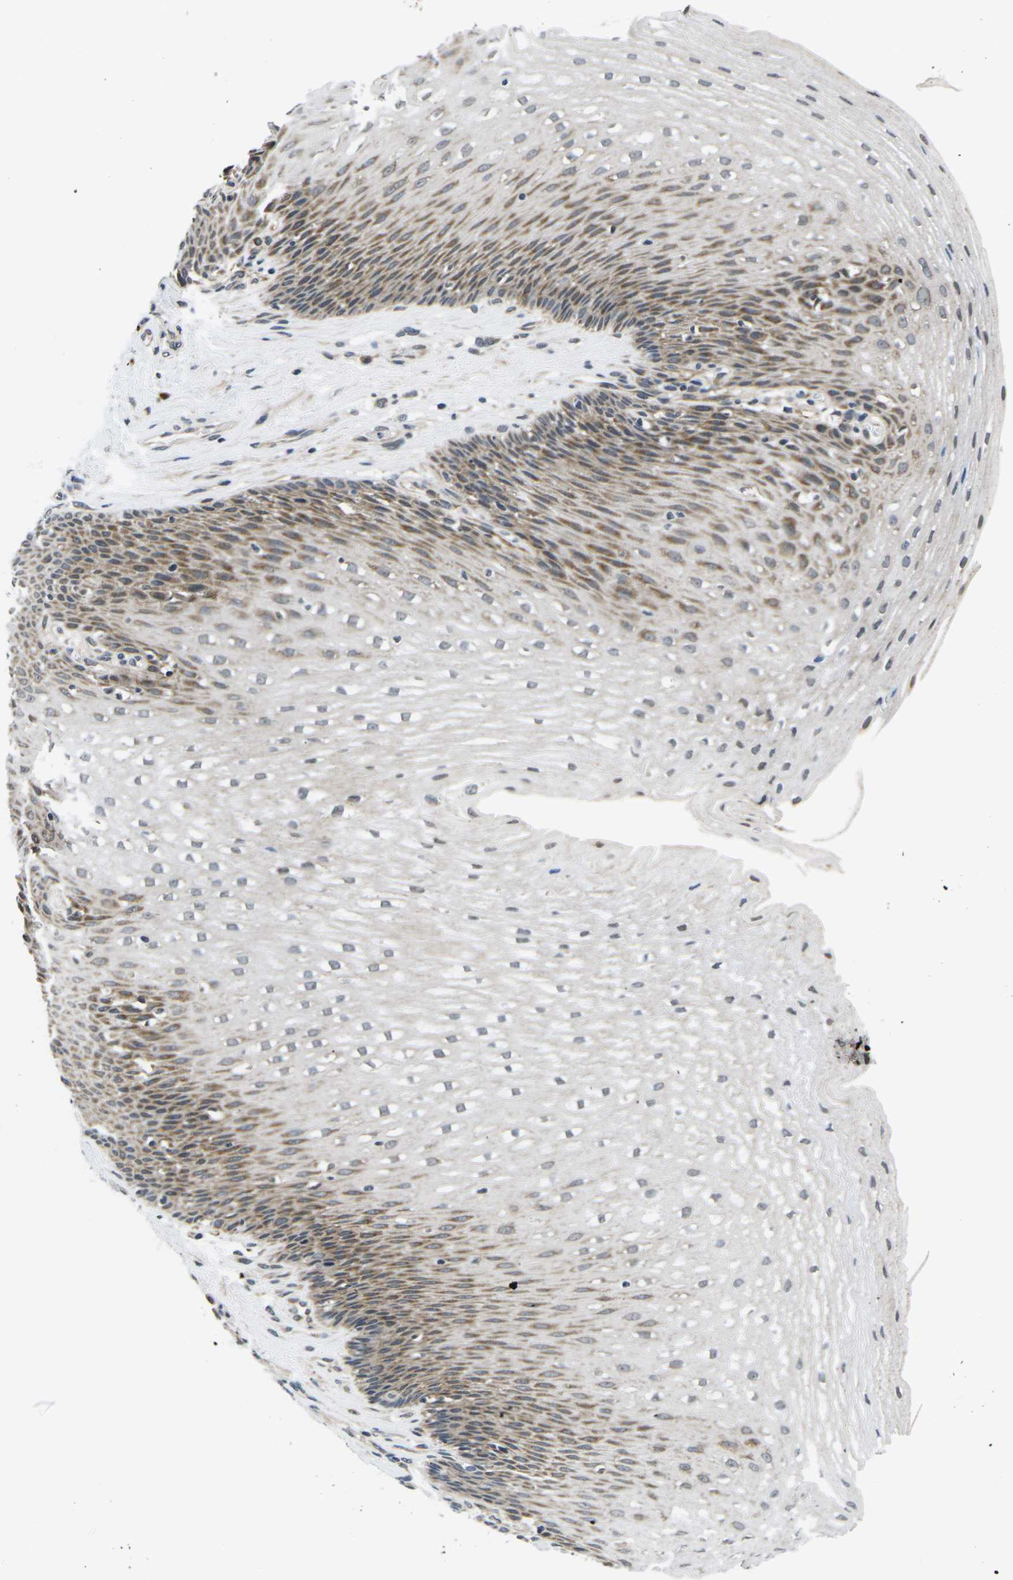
{"staining": {"intensity": "moderate", "quantity": "<25%", "location": "cytoplasmic/membranous,nuclear"}, "tissue": "esophagus", "cell_type": "Squamous epithelial cells", "image_type": "normal", "snomed": [{"axis": "morphology", "description": "Normal tissue, NOS"}, {"axis": "topography", "description": "Esophagus"}], "caption": "Immunohistochemical staining of benign human esophagus shows <25% levels of moderate cytoplasmic/membranous,nuclear protein expression in about <25% of squamous epithelial cells. The protein is shown in brown color, while the nuclei are stained blue.", "gene": "CCNE1", "patient": {"sex": "male", "age": 48}}